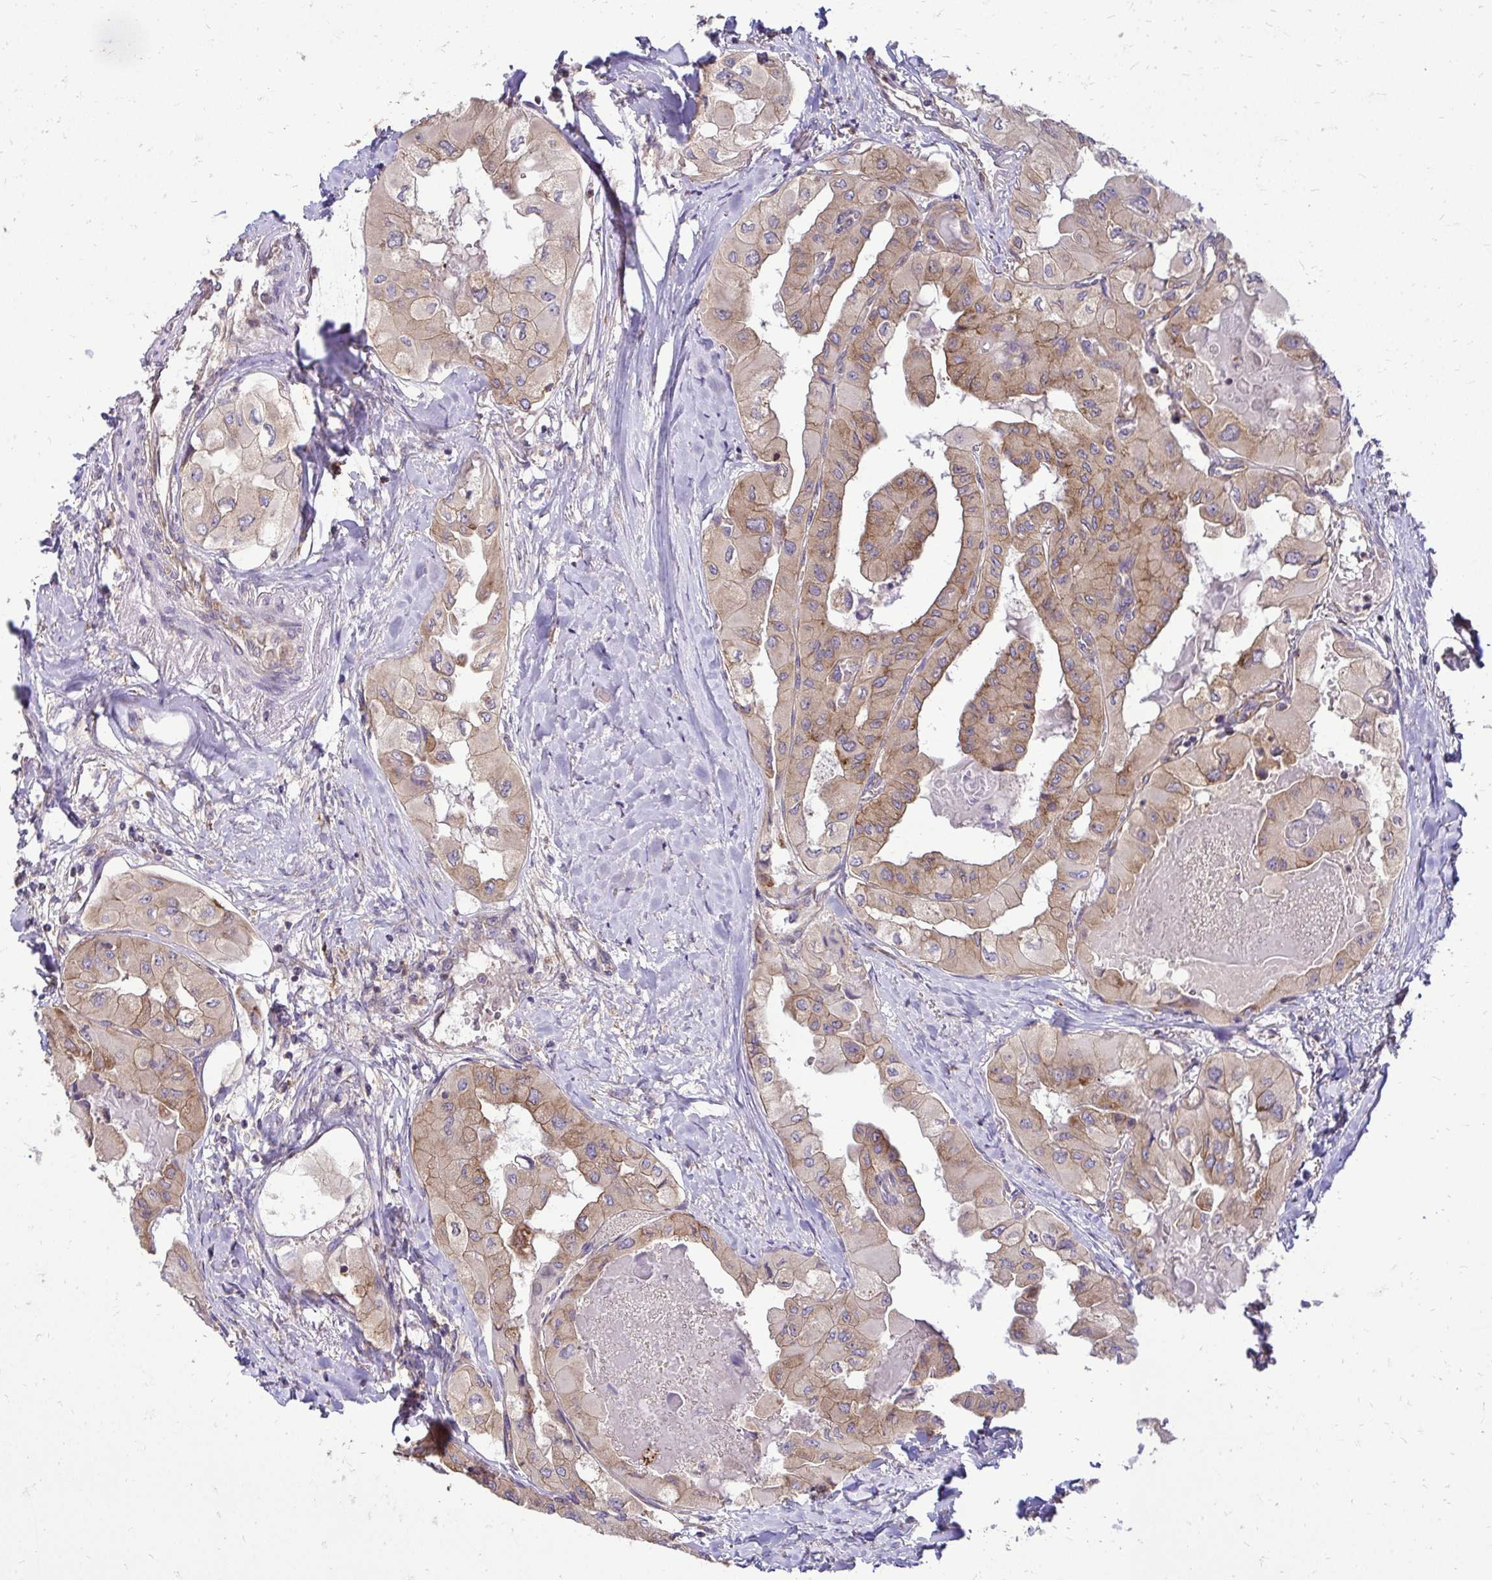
{"staining": {"intensity": "moderate", "quantity": "25%-75%", "location": "cytoplasmic/membranous"}, "tissue": "thyroid cancer", "cell_type": "Tumor cells", "image_type": "cancer", "snomed": [{"axis": "morphology", "description": "Normal tissue, NOS"}, {"axis": "morphology", "description": "Papillary adenocarcinoma, NOS"}, {"axis": "topography", "description": "Thyroid gland"}], "caption": "There is medium levels of moderate cytoplasmic/membranous staining in tumor cells of thyroid cancer (papillary adenocarcinoma), as demonstrated by immunohistochemical staining (brown color).", "gene": "FMR1", "patient": {"sex": "female", "age": 59}}